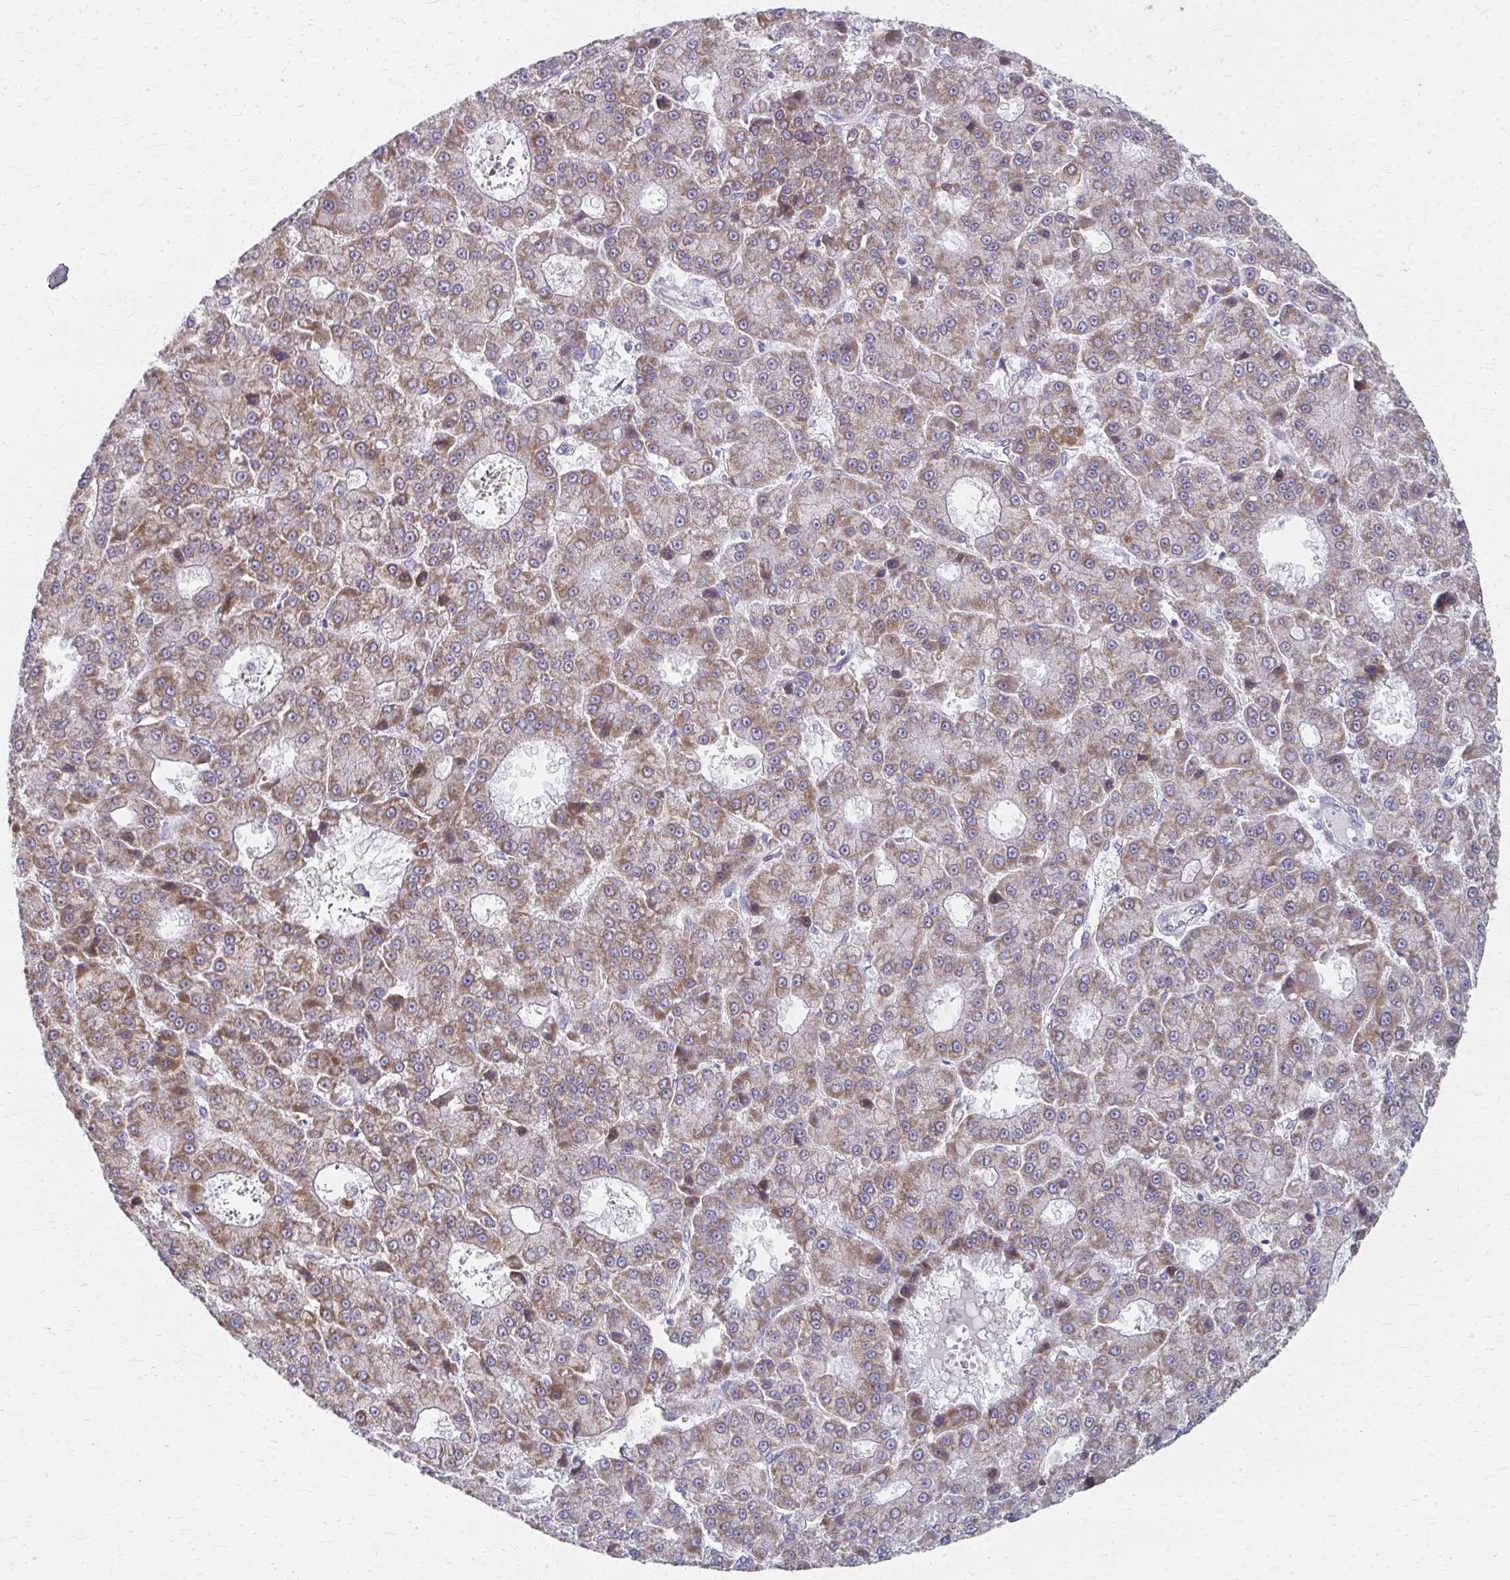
{"staining": {"intensity": "moderate", "quantity": "25%-75%", "location": "cytoplasmic/membranous"}, "tissue": "liver cancer", "cell_type": "Tumor cells", "image_type": "cancer", "snomed": [{"axis": "morphology", "description": "Carcinoma, Hepatocellular, NOS"}, {"axis": "topography", "description": "Liver"}], "caption": "Moderate cytoplasmic/membranous expression is seen in approximately 25%-75% of tumor cells in liver hepatocellular carcinoma. (DAB (3,3'-diaminobenzidine) = brown stain, brightfield microscopy at high magnification).", "gene": "FAHD1", "patient": {"sex": "male", "age": 70}}